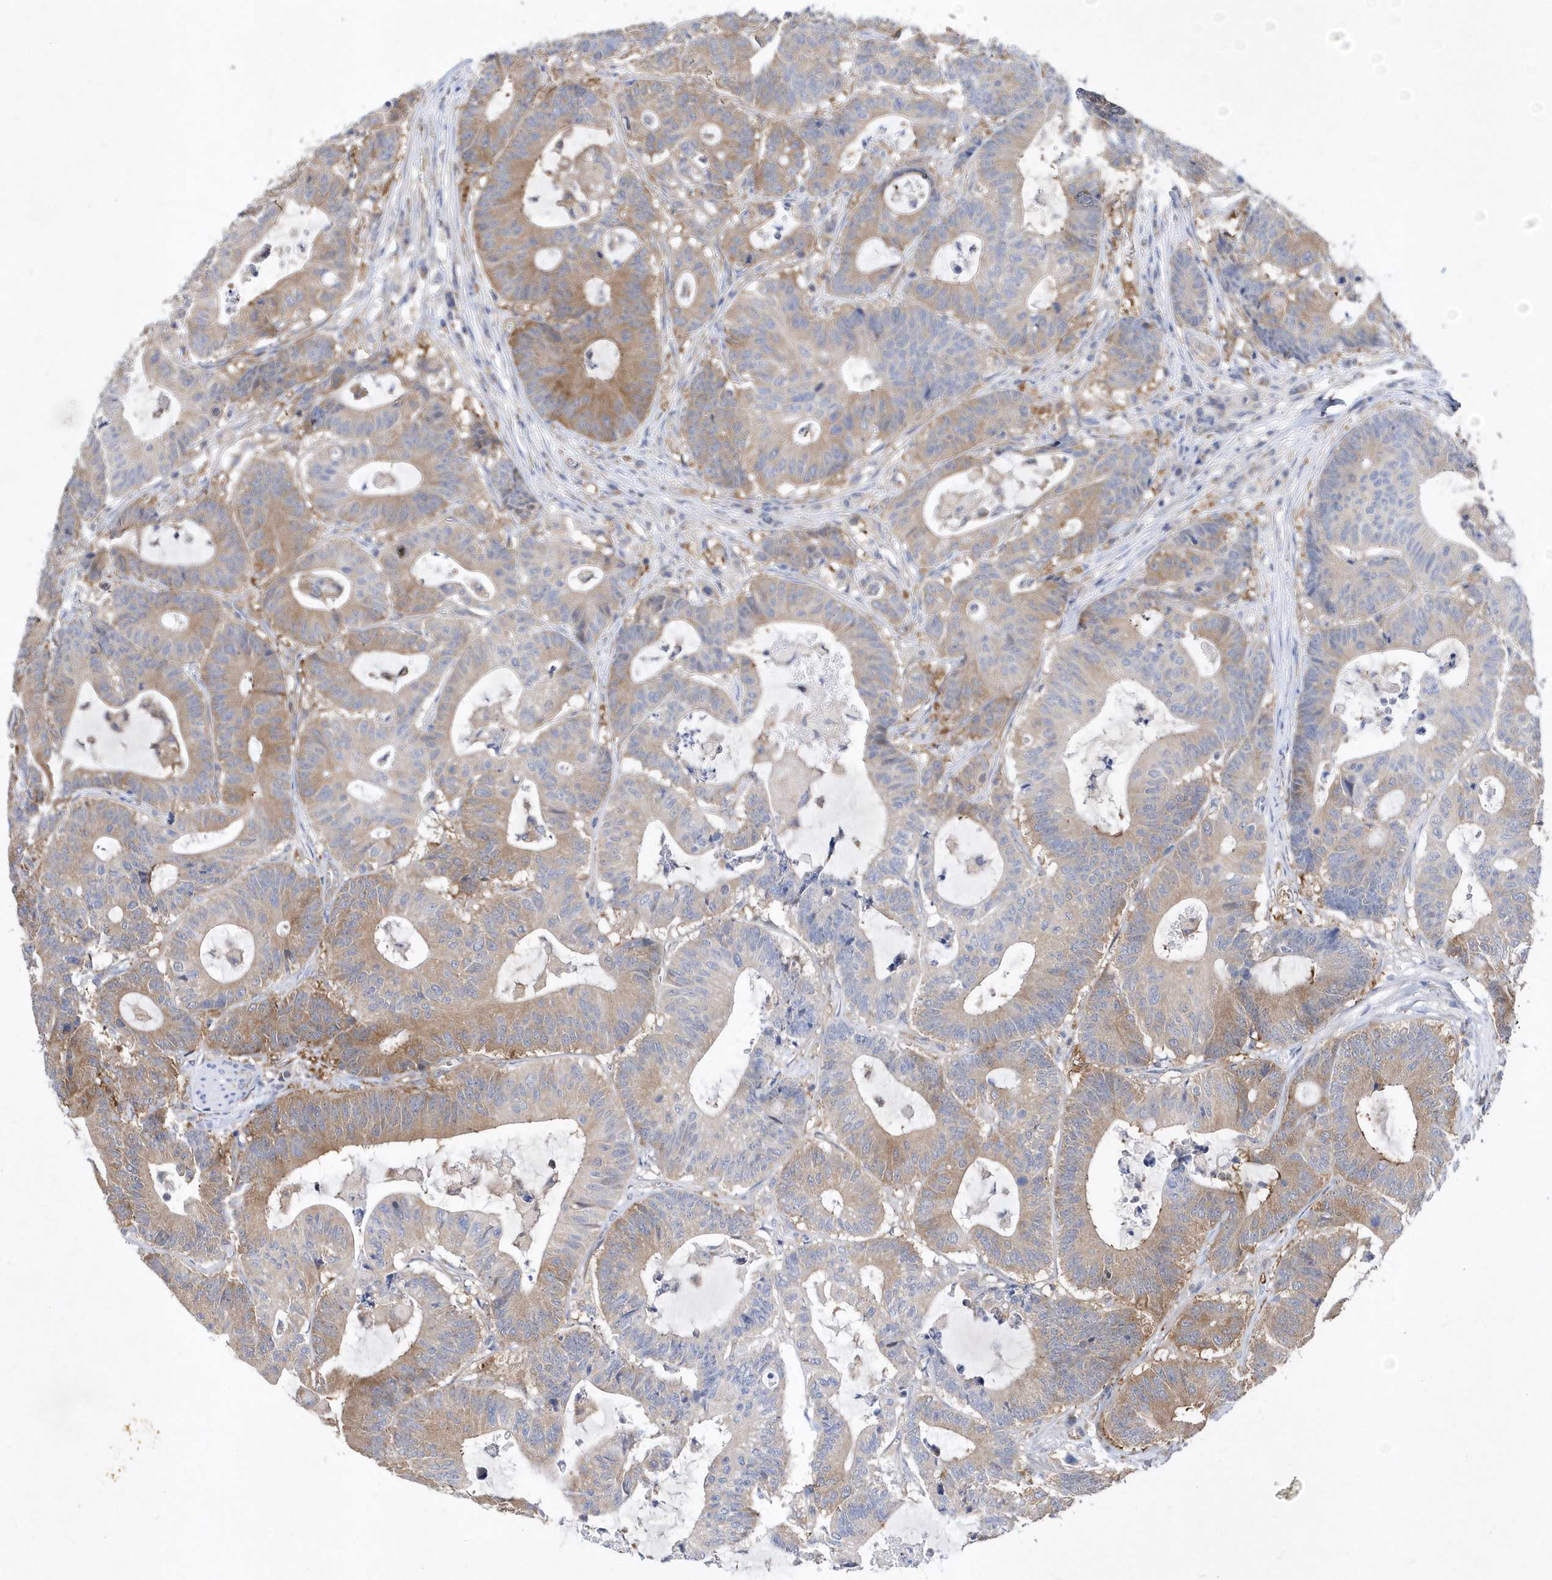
{"staining": {"intensity": "moderate", "quantity": ">75%", "location": "cytoplasmic/membranous"}, "tissue": "colorectal cancer", "cell_type": "Tumor cells", "image_type": "cancer", "snomed": [{"axis": "morphology", "description": "Adenocarcinoma, NOS"}, {"axis": "topography", "description": "Colon"}], "caption": "This is a histology image of IHC staining of colorectal cancer (adenocarcinoma), which shows moderate positivity in the cytoplasmic/membranous of tumor cells.", "gene": "JKAMP", "patient": {"sex": "female", "age": 84}}